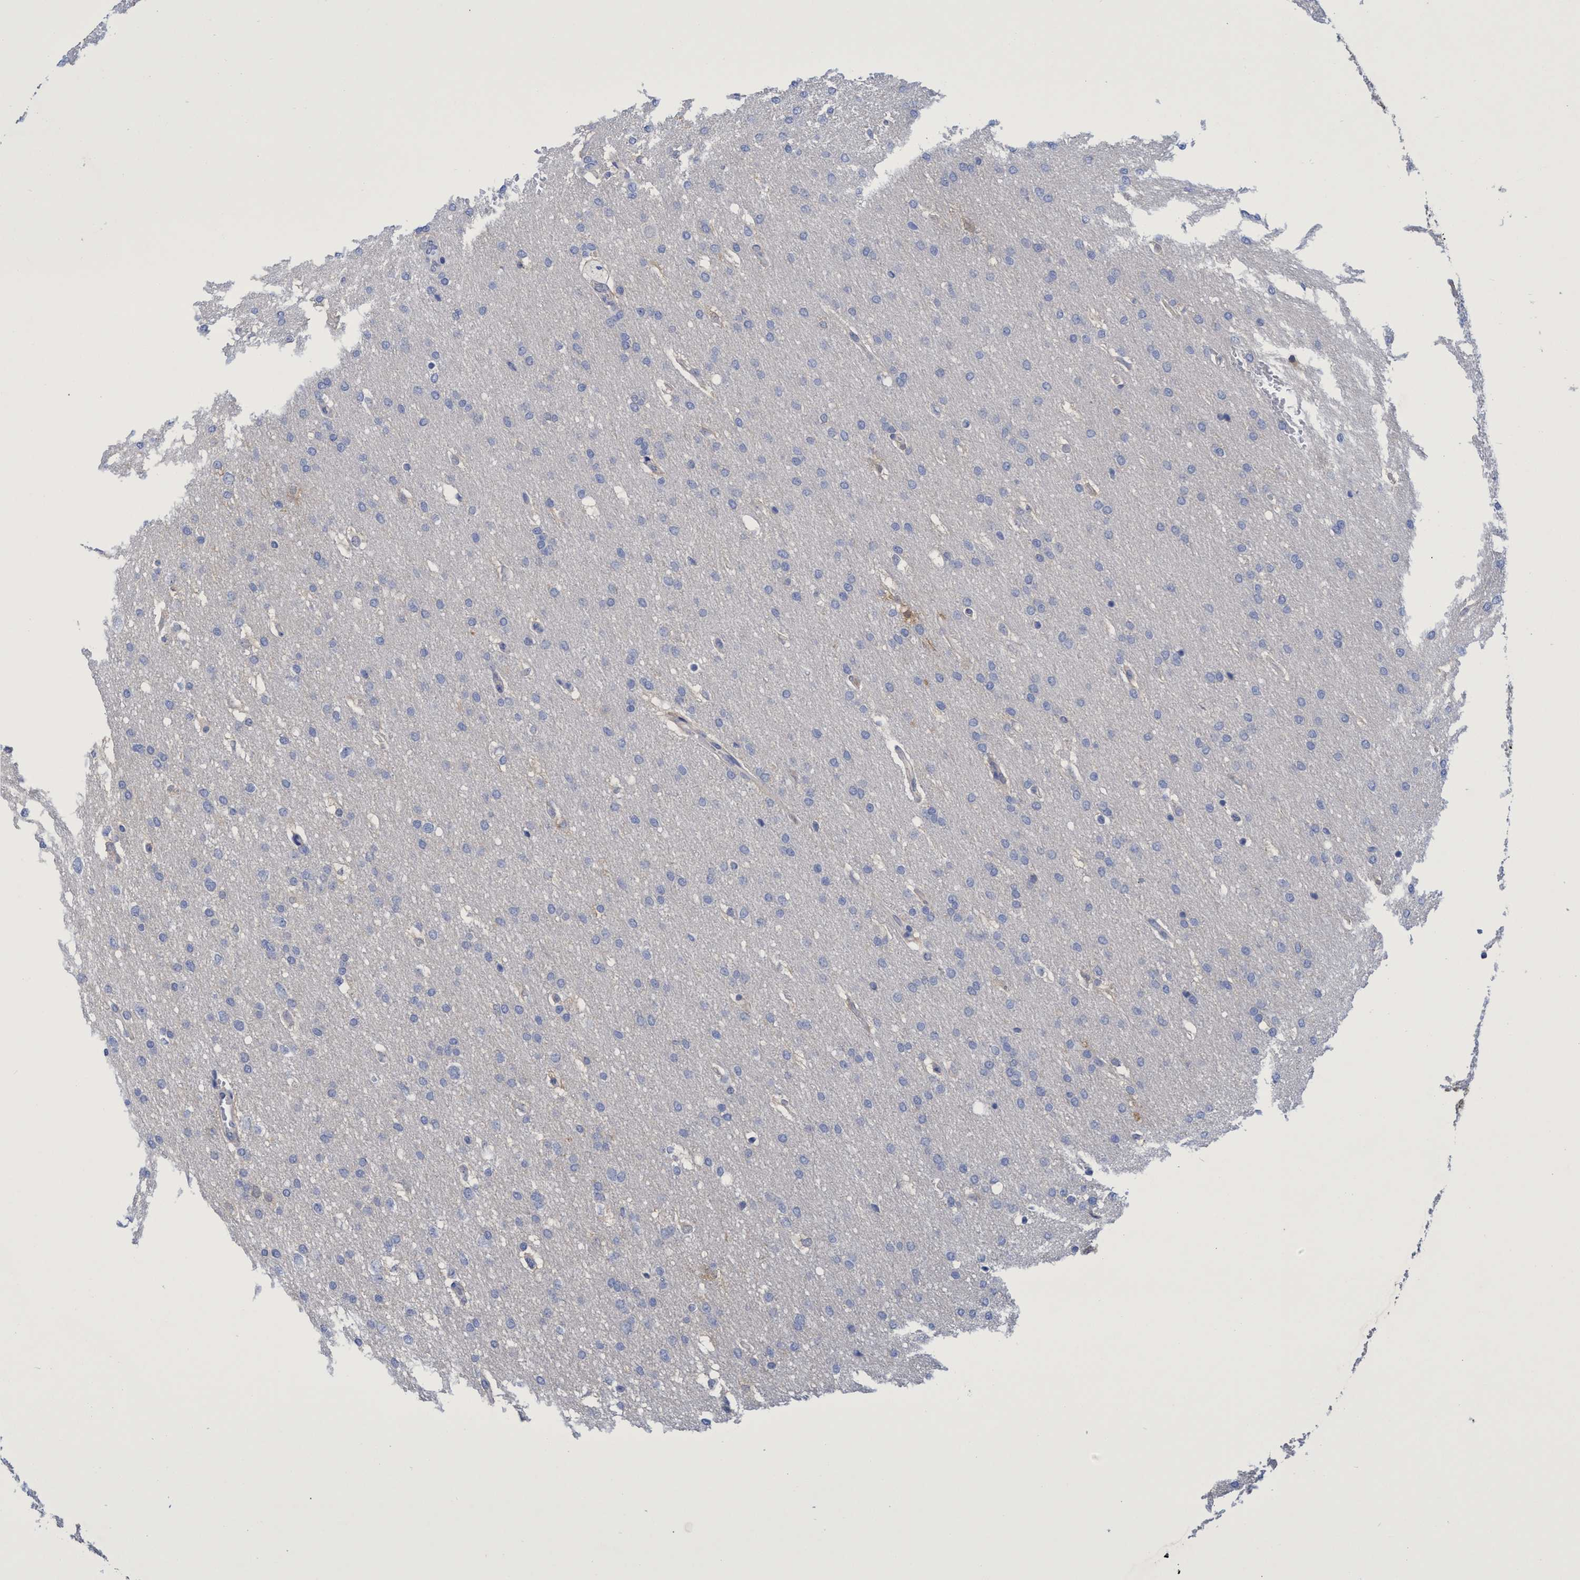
{"staining": {"intensity": "negative", "quantity": "none", "location": "none"}, "tissue": "glioma", "cell_type": "Tumor cells", "image_type": "cancer", "snomed": [{"axis": "morphology", "description": "Glioma, malignant, Low grade"}, {"axis": "topography", "description": "Brain"}], "caption": "The photomicrograph displays no significant positivity in tumor cells of glioma.", "gene": "PNPO", "patient": {"sex": "female", "age": 37}}